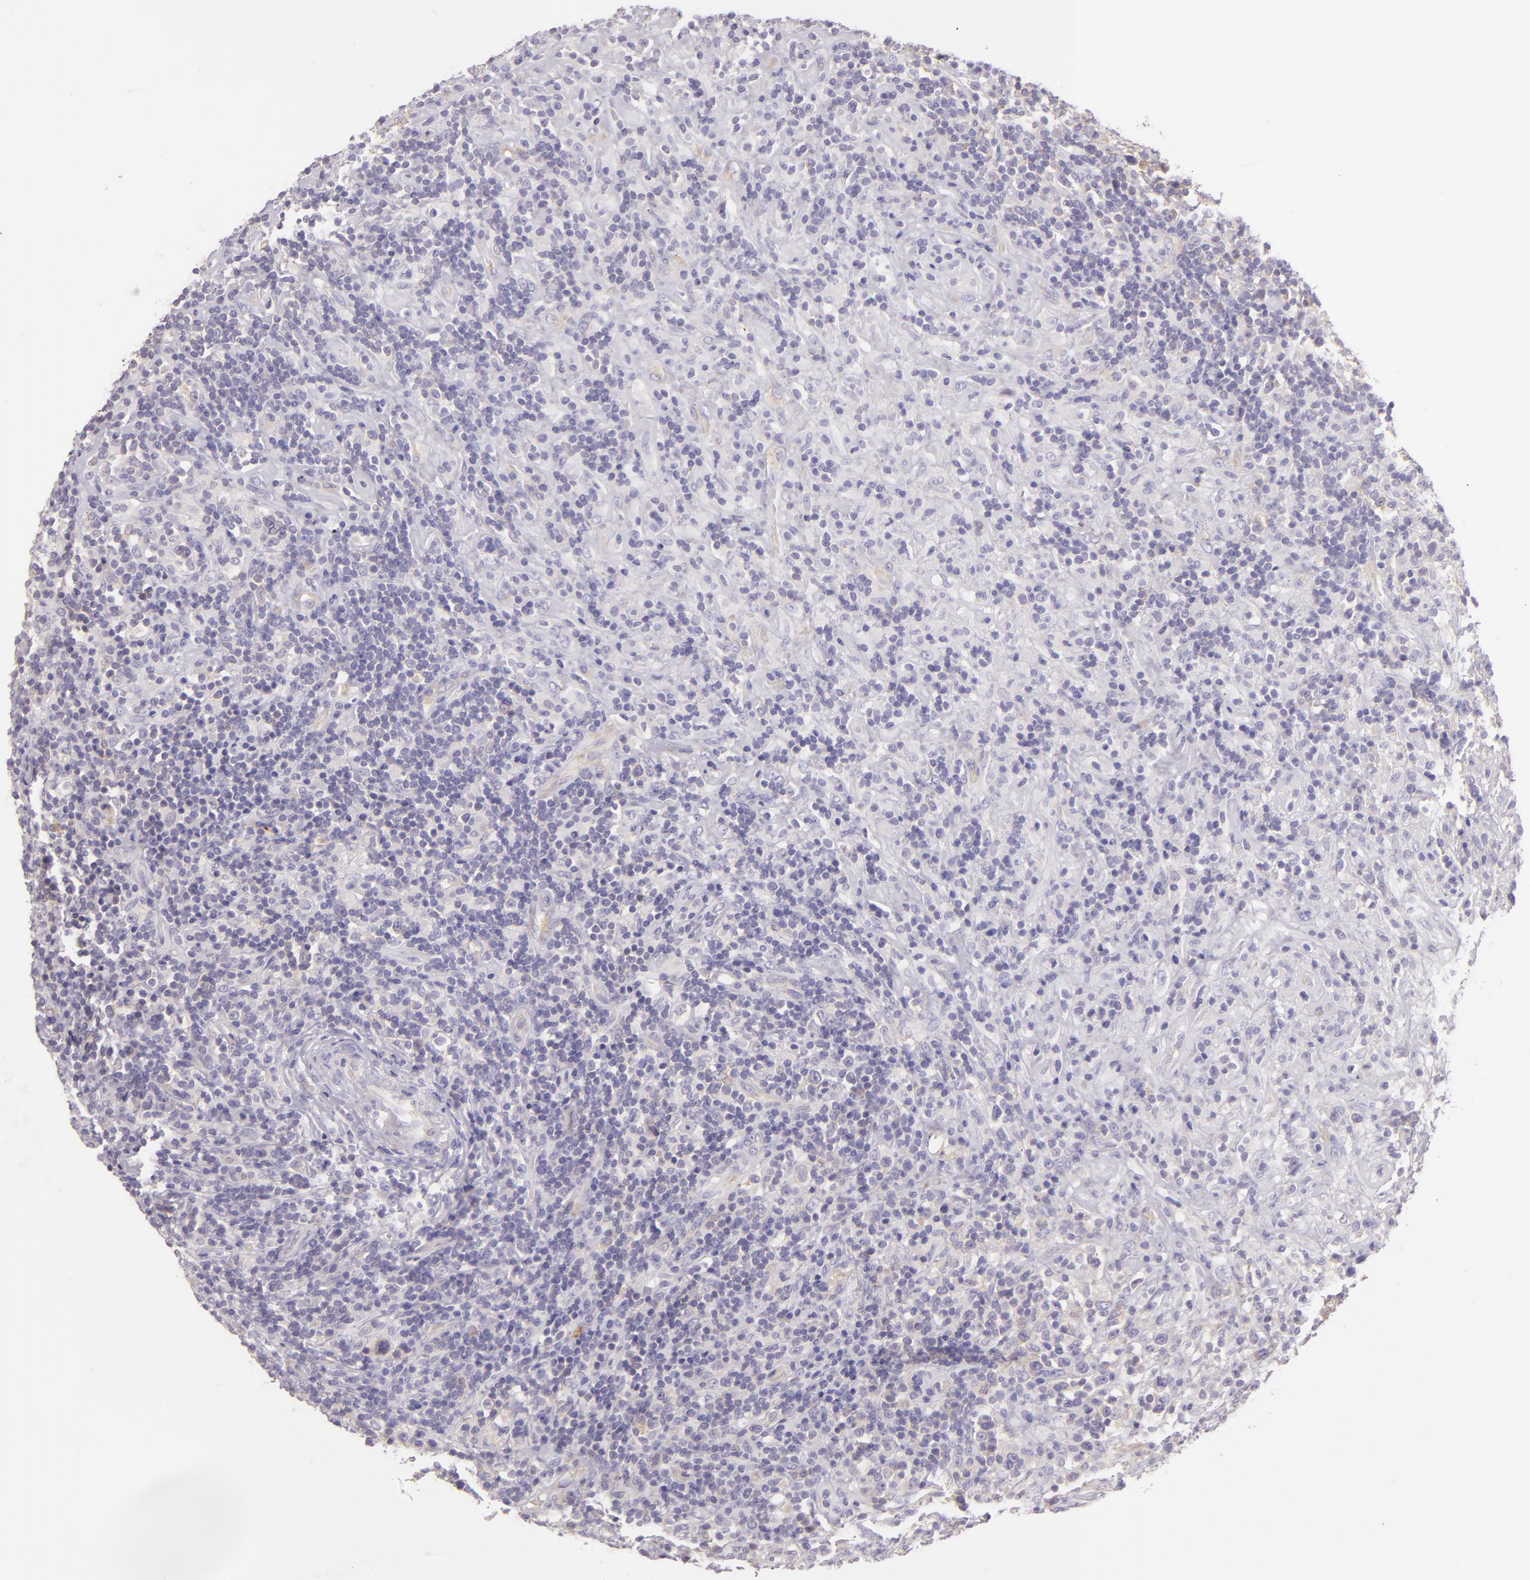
{"staining": {"intensity": "negative", "quantity": "none", "location": "none"}, "tissue": "lymphoma", "cell_type": "Tumor cells", "image_type": "cancer", "snomed": [{"axis": "morphology", "description": "Hodgkin's disease, NOS"}, {"axis": "topography", "description": "Lymph node"}], "caption": "Immunohistochemistry (IHC) micrograph of neoplastic tissue: human Hodgkin's disease stained with DAB demonstrates no significant protein staining in tumor cells.", "gene": "ZC3H7B", "patient": {"sex": "male", "age": 46}}